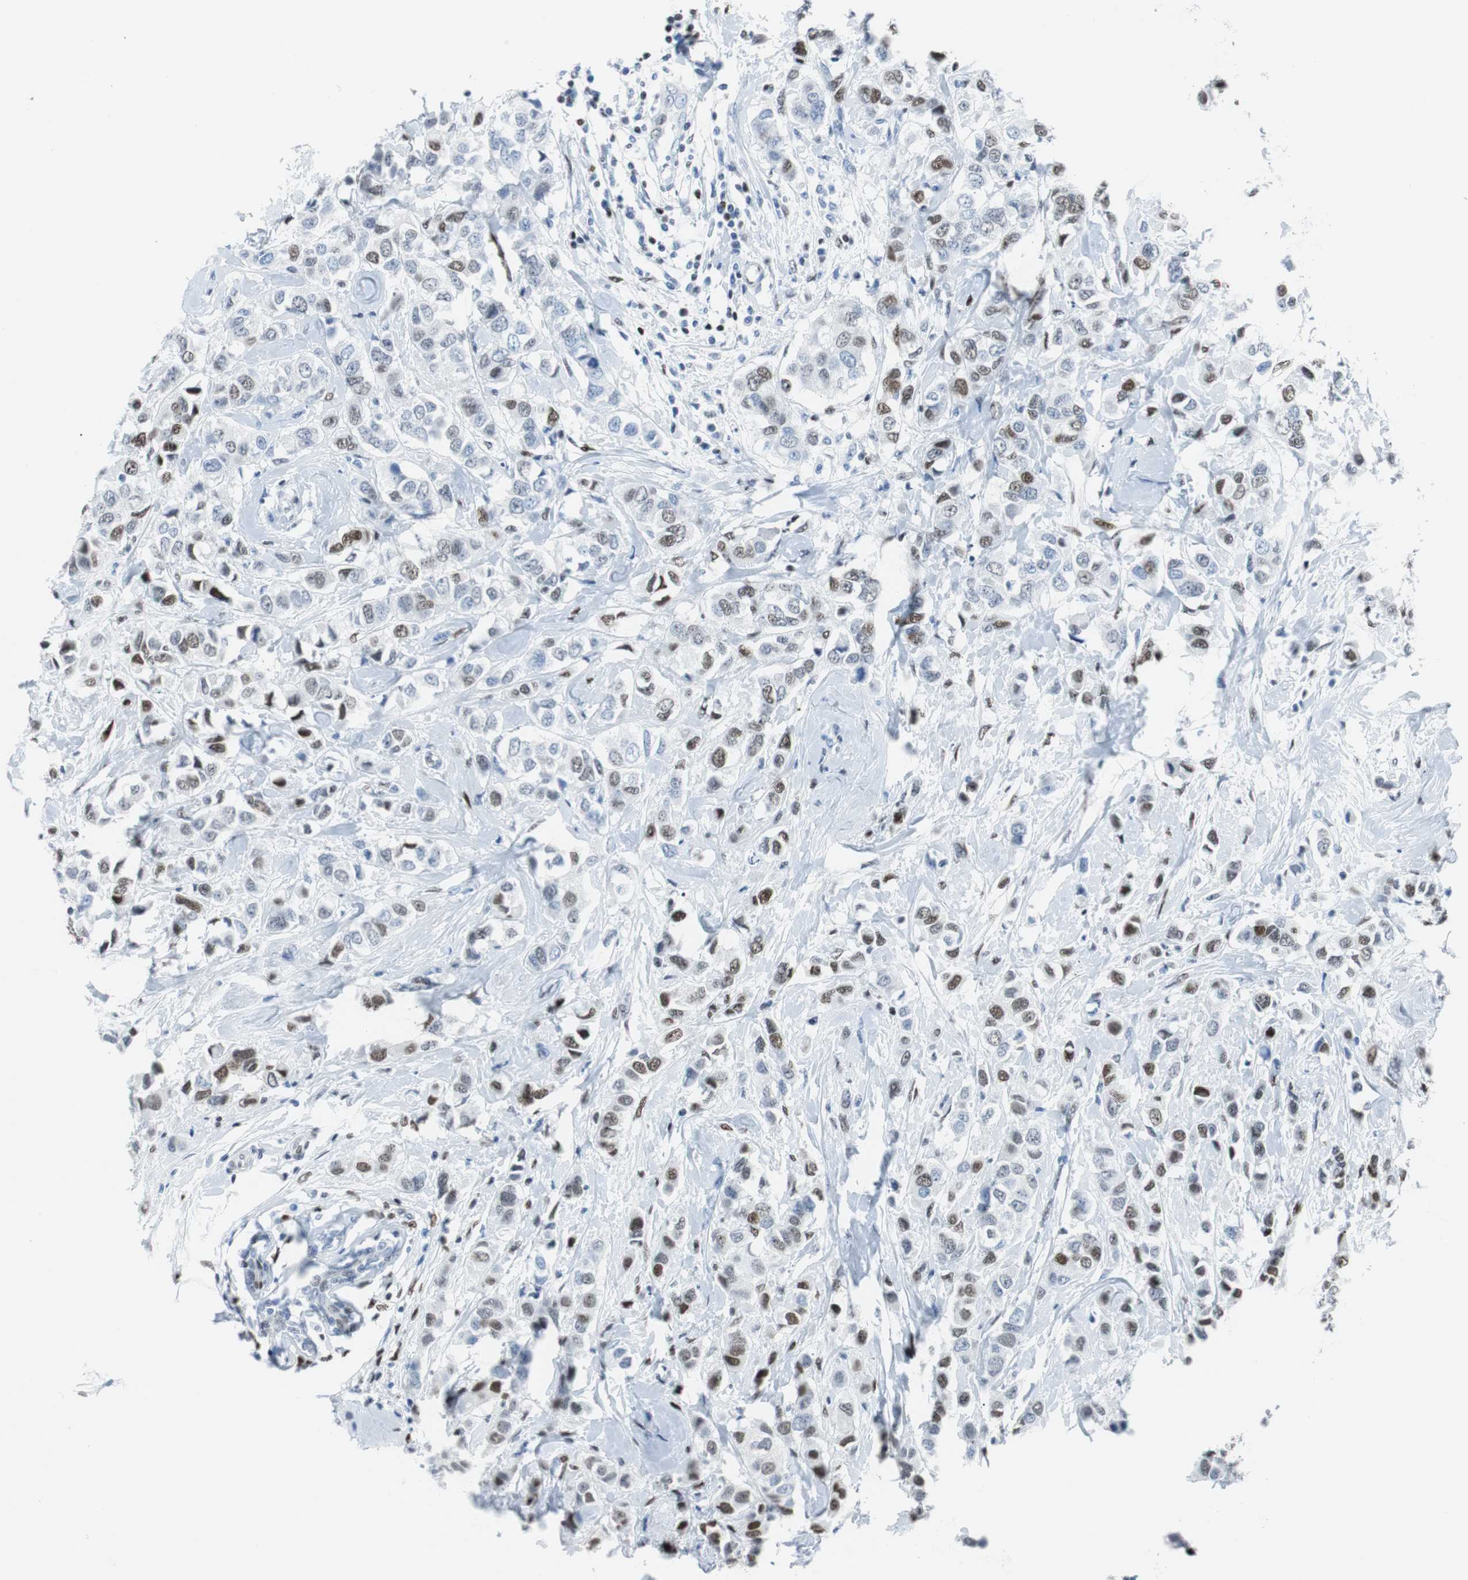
{"staining": {"intensity": "moderate", "quantity": "25%-75%", "location": "nuclear"}, "tissue": "breast cancer", "cell_type": "Tumor cells", "image_type": "cancer", "snomed": [{"axis": "morphology", "description": "Duct carcinoma"}, {"axis": "topography", "description": "Breast"}], "caption": "Protein staining of breast cancer (intraductal carcinoma) tissue displays moderate nuclear staining in approximately 25%-75% of tumor cells.", "gene": "JUN", "patient": {"sex": "female", "age": 50}}